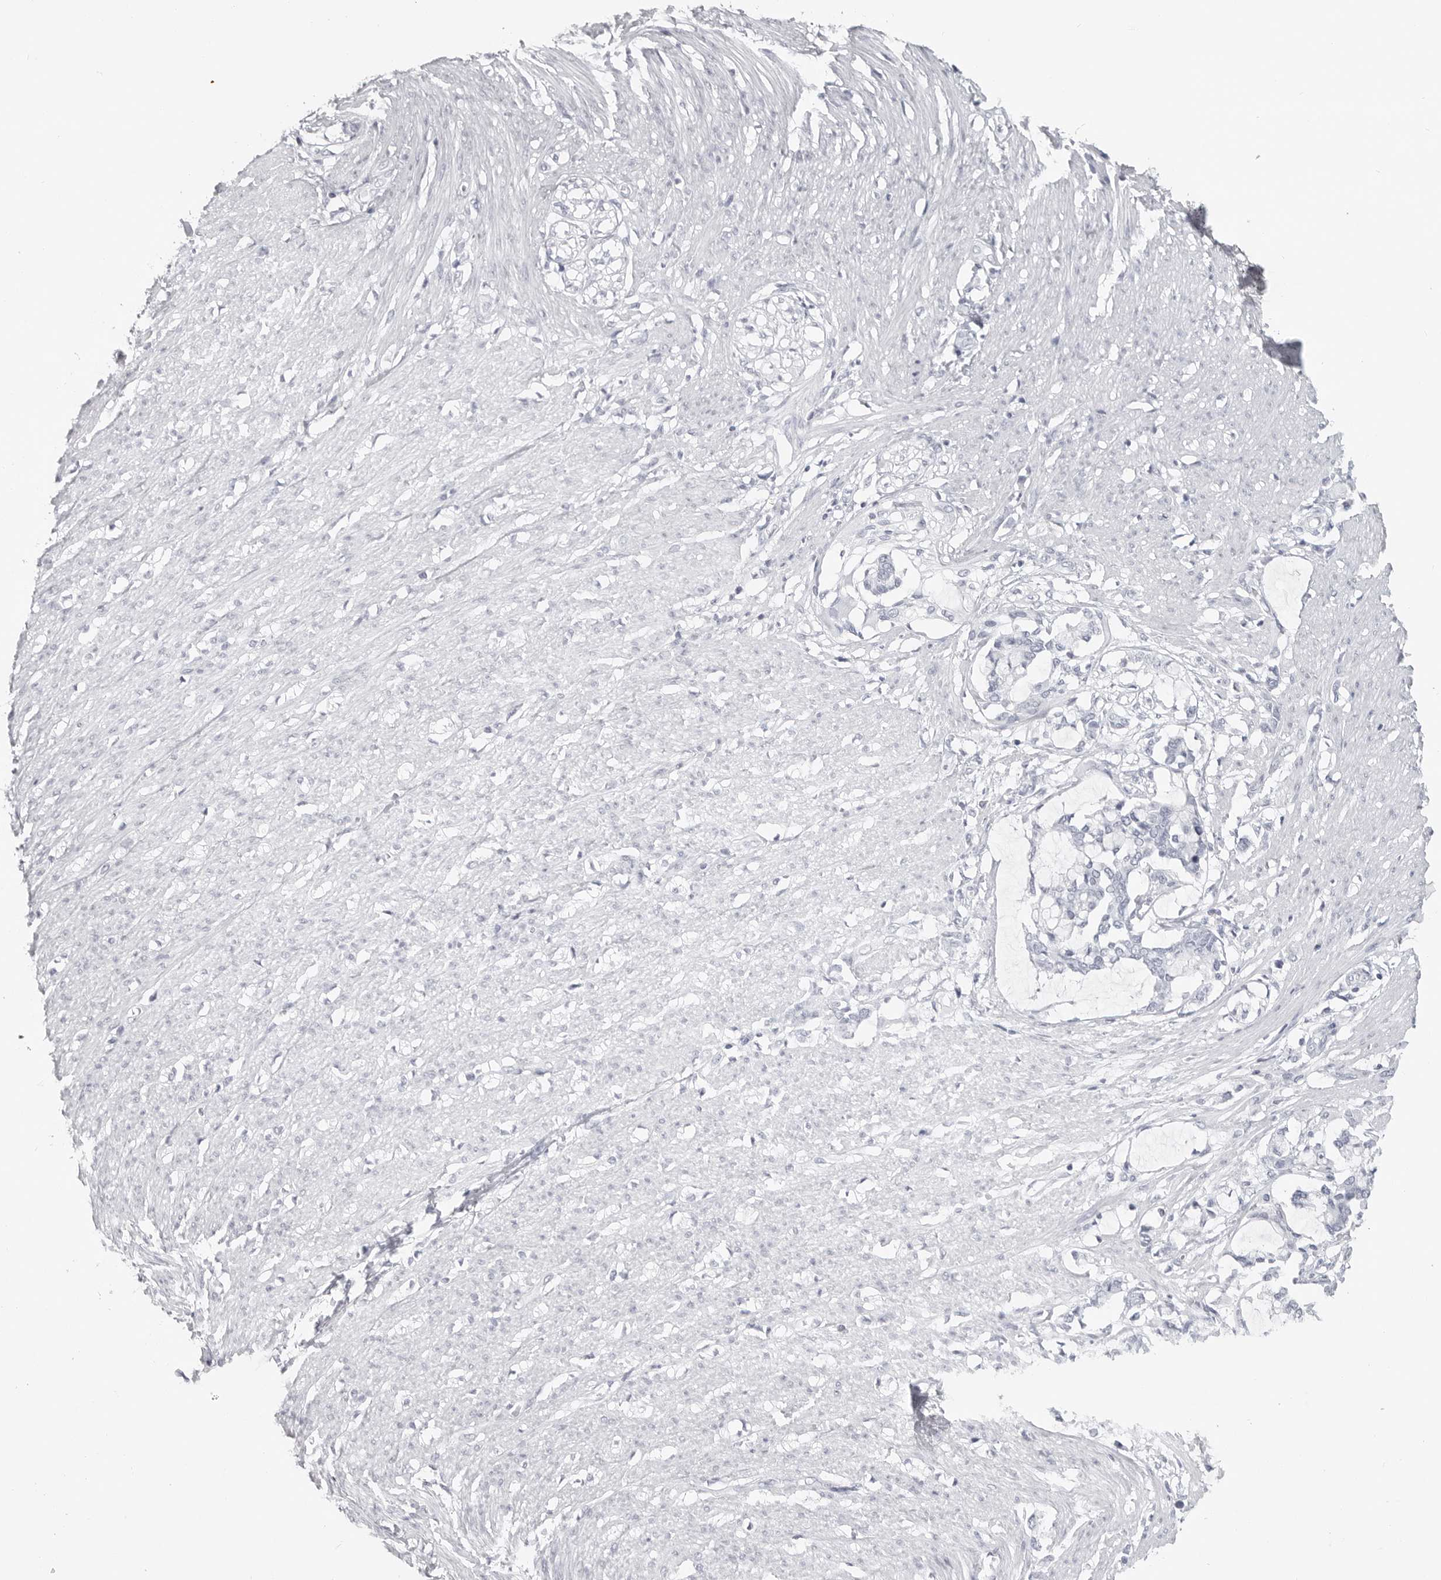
{"staining": {"intensity": "negative", "quantity": "none", "location": "none"}, "tissue": "smooth muscle", "cell_type": "Smooth muscle cells", "image_type": "normal", "snomed": [{"axis": "morphology", "description": "Normal tissue, NOS"}, {"axis": "morphology", "description": "Adenocarcinoma, NOS"}, {"axis": "topography", "description": "Colon"}, {"axis": "topography", "description": "Peripheral nerve tissue"}], "caption": "Smooth muscle cells are negative for brown protein staining in unremarkable smooth muscle. (DAB (3,3'-diaminobenzidine) immunohistochemistry (IHC), high magnification).", "gene": "LY6D", "patient": {"sex": "male", "age": 14}}